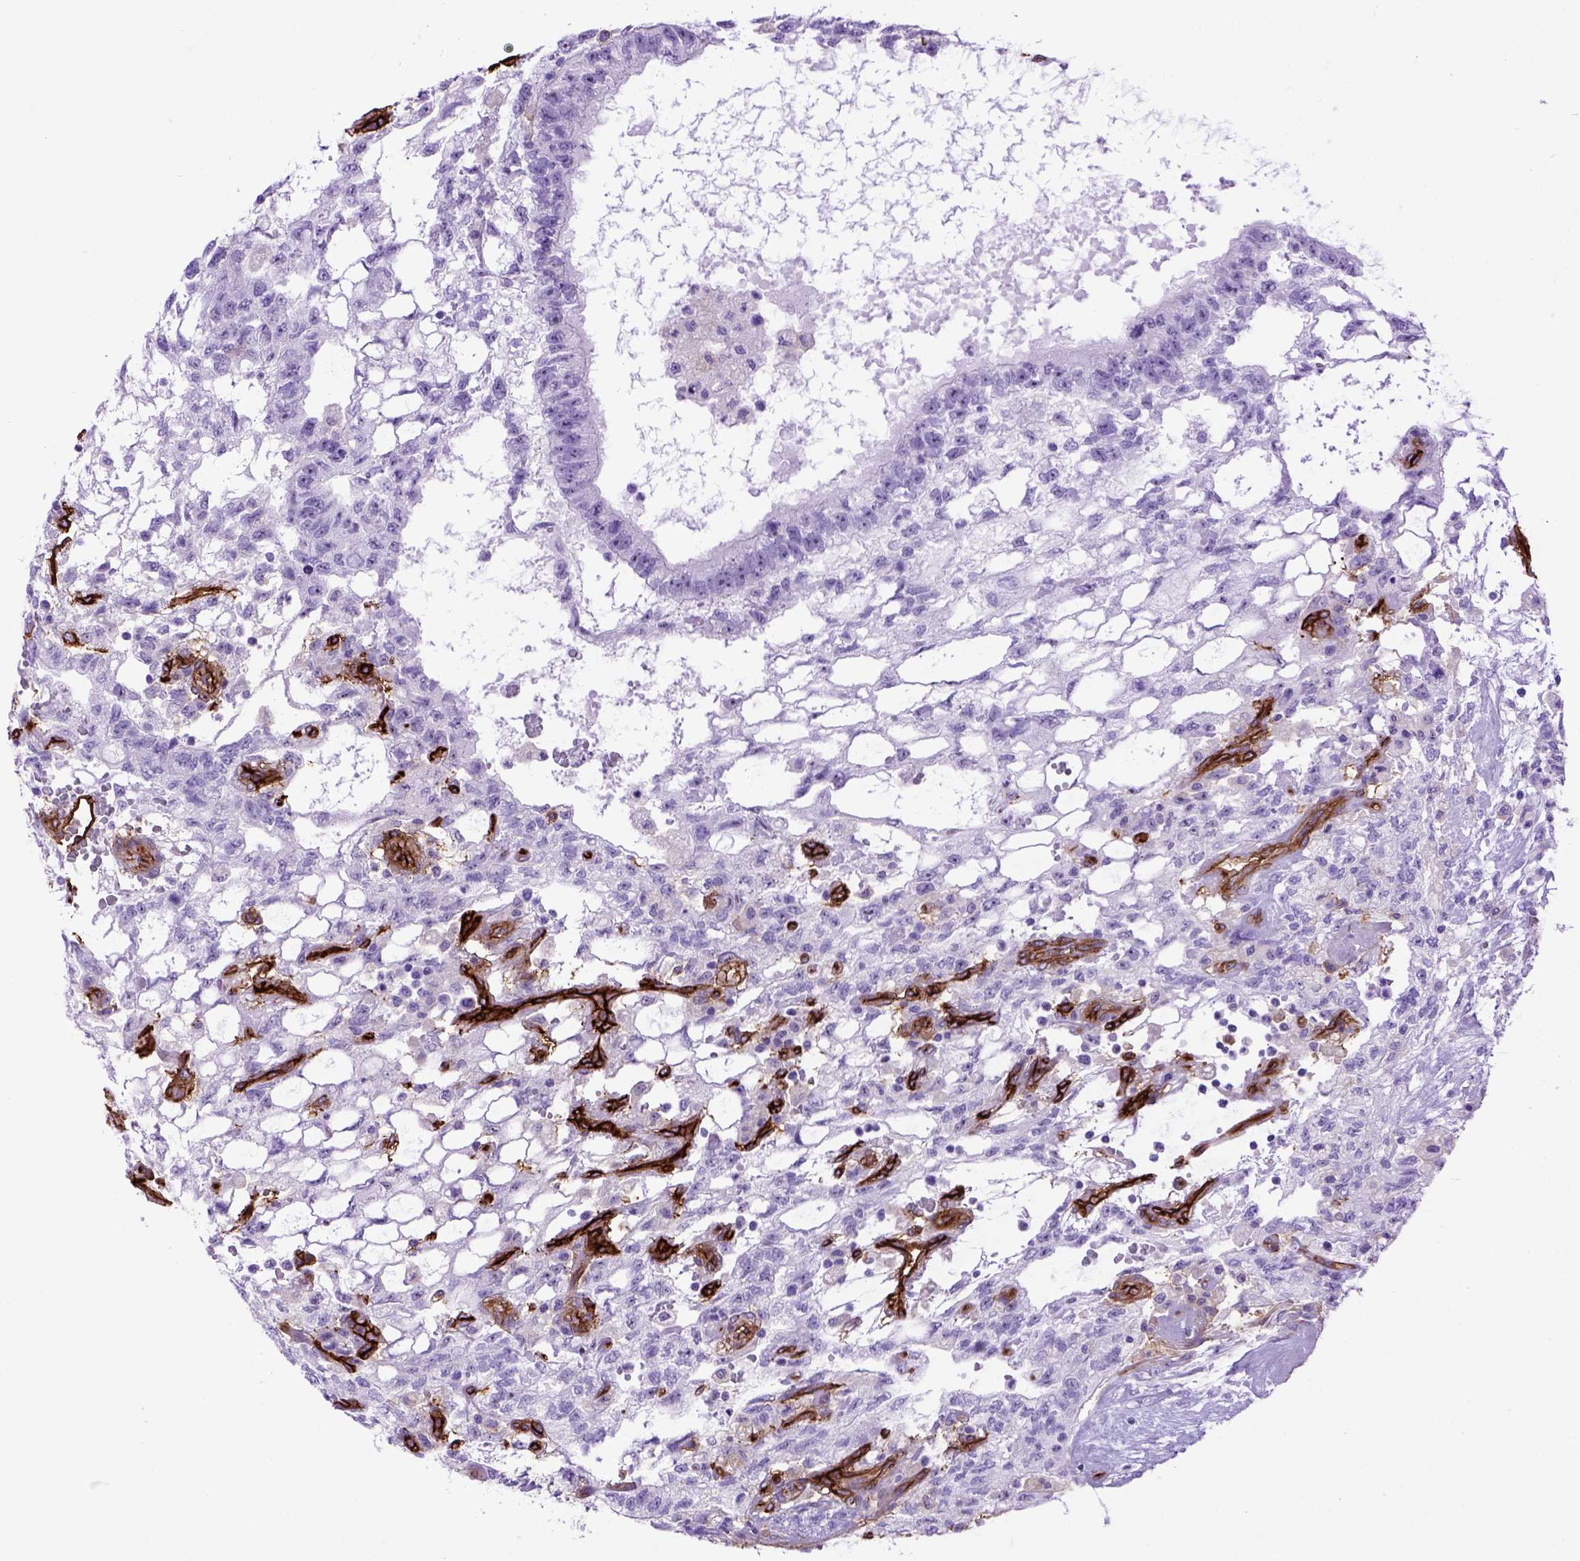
{"staining": {"intensity": "negative", "quantity": "none", "location": "none"}, "tissue": "testis cancer", "cell_type": "Tumor cells", "image_type": "cancer", "snomed": [{"axis": "morphology", "description": "Carcinoma, Embryonal, NOS"}, {"axis": "topography", "description": "Testis"}], "caption": "Testis cancer stained for a protein using immunohistochemistry shows no staining tumor cells.", "gene": "ENG", "patient": {"sex": "male", "age": 32}}